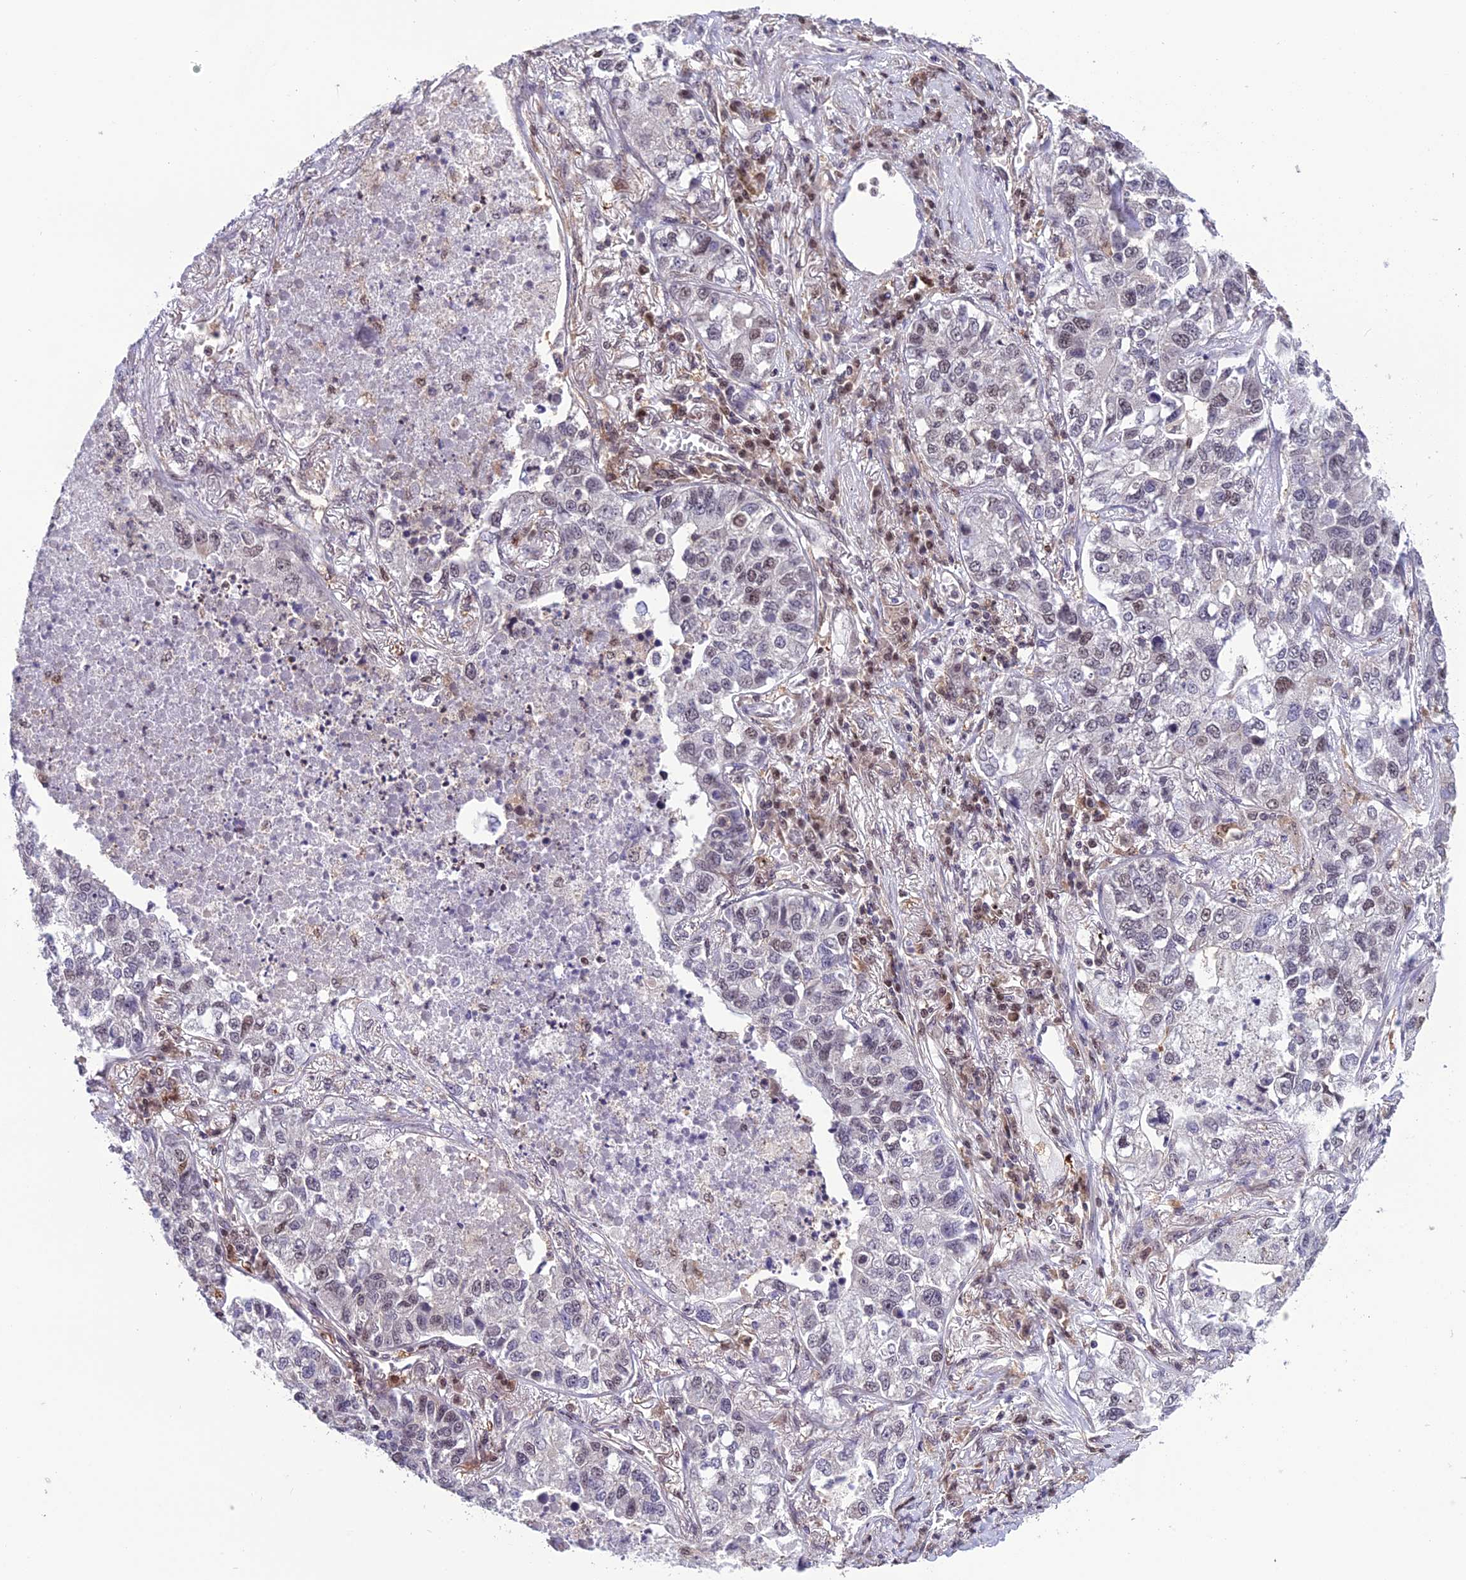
{"staining": {"intensity": "weak", "quantity": "<25%", "location": "nuclear"}, "tissue": "lung cancer", "cell_type": "Tumor cells", "image_type": "cancer", "snomed": [{"axis": "morphology", "description": "Adenocarcinoma, NOS"}, {"axis": "topography", "description": "Lung"}], "caption": "The immunohistochemistry (IHC) photomicrograph has no significant expression in tumor cells of lung cancer tissue.", "gene": "MIS12", "patient": {"sex": "male", "age": 49}}